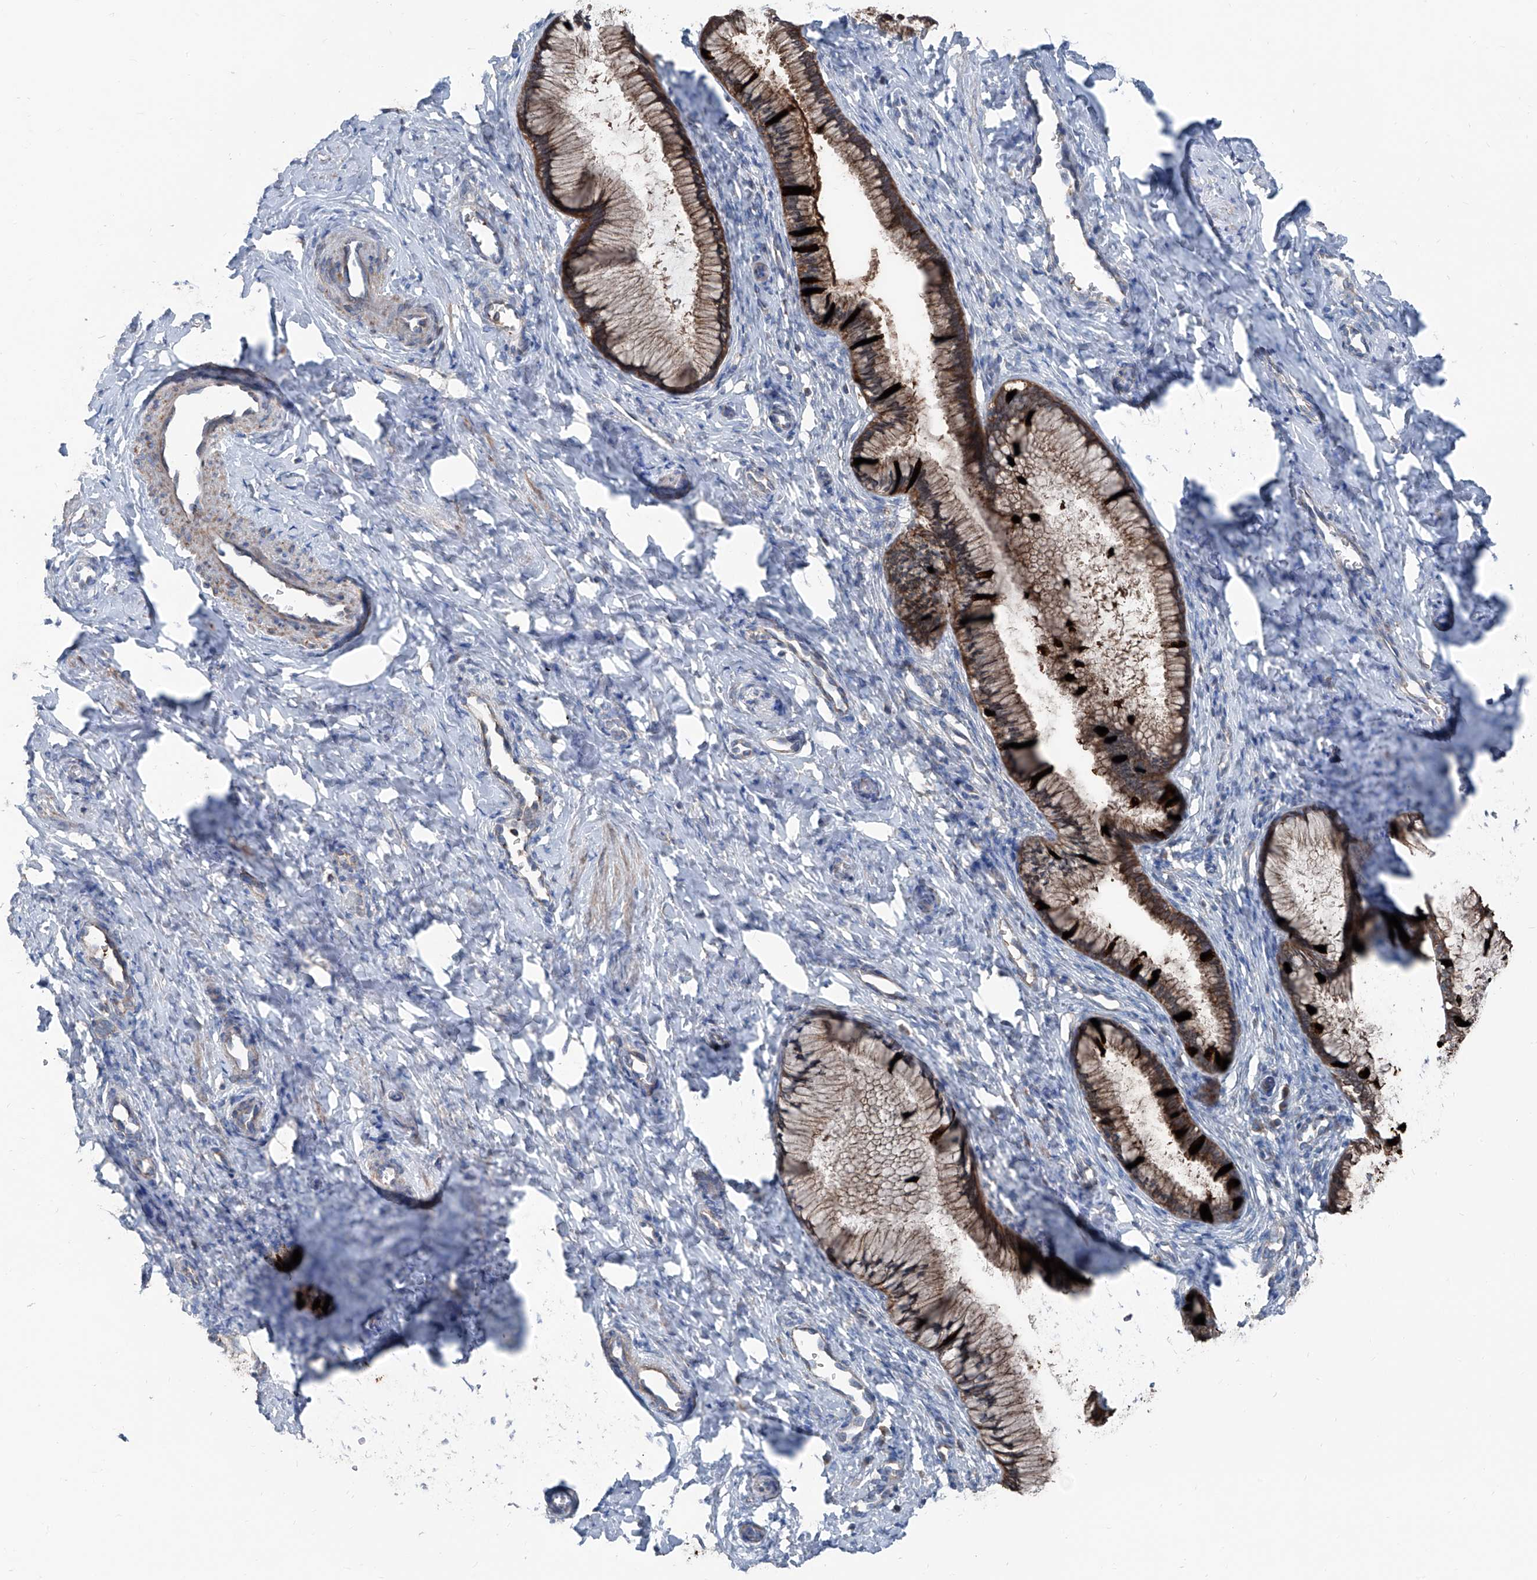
{"staining": {"intensity": "strong", "quantity": ">75%", "location": "cytoplasmic/membranous"}, "tissue": "cervix", "cell_type": "Glandular cells", "image_type": "normal", "snomed": [{"axis": "morphology", "description": "Normal tissue, NOS"}, {"axis": "topography", "description": "Cervix"}], "caption": "A brown stain shows strong cytoplasmic/membranous staining of a protein in glandular cells of unremarkable cervix.", "gene": "GPAT3", "patient": {"sex": "female", "age": 27}}